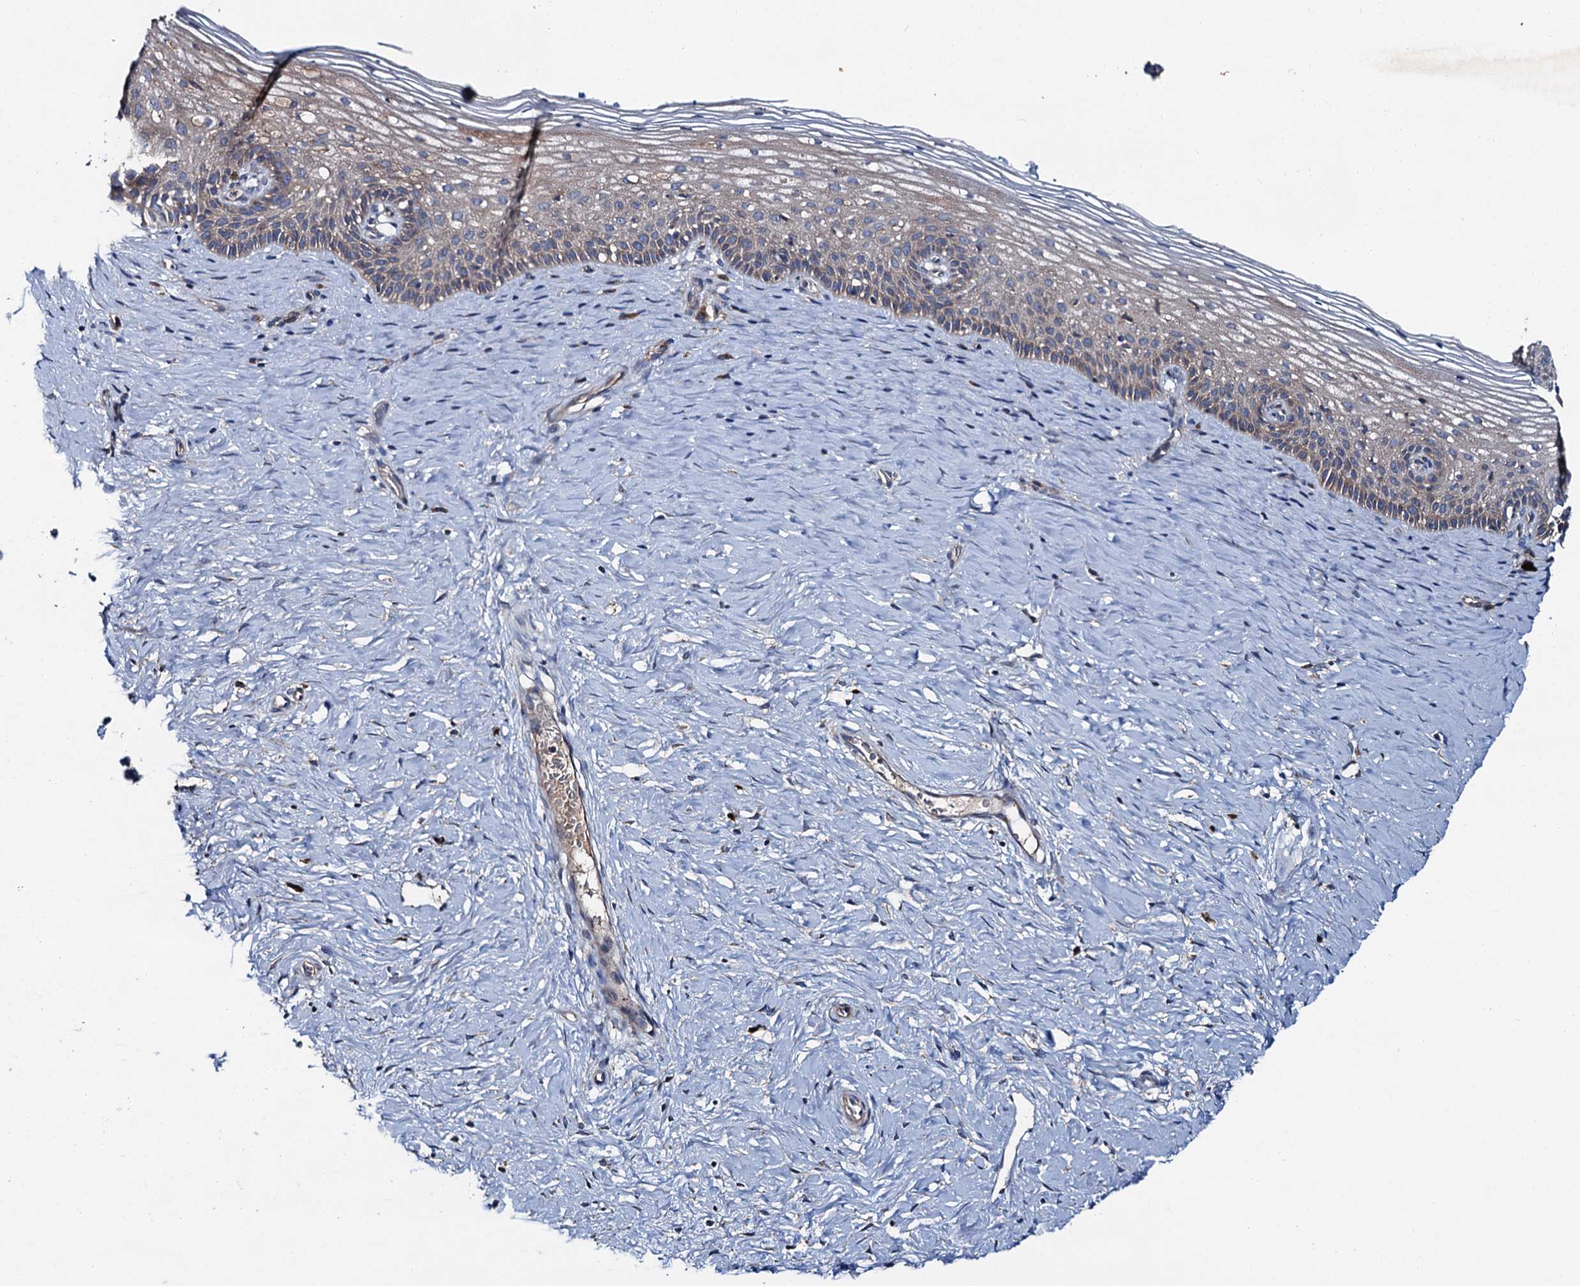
{"staining": {"intensity": "negative", "quantity": "none", "location": "none"}, "tissue": "cervix", "cell_type": "Glandular cells", "image_type": "normal", "snomed": [{"axis": "morphology", "description": "Normal tissue, NOS"}, {"axis": "topography", "description": "Cervix"}], "caption": "Immunohistochemical staining of benign human cervix demonstrates no significant expression in glandular cells. (Brightfield microscopy of DAB (3,3'-diaminobenzidine) immunohistochemistry at high magnification).", "gene": "SLC22A25", "patient": {"sex": "female", "age": 33}}